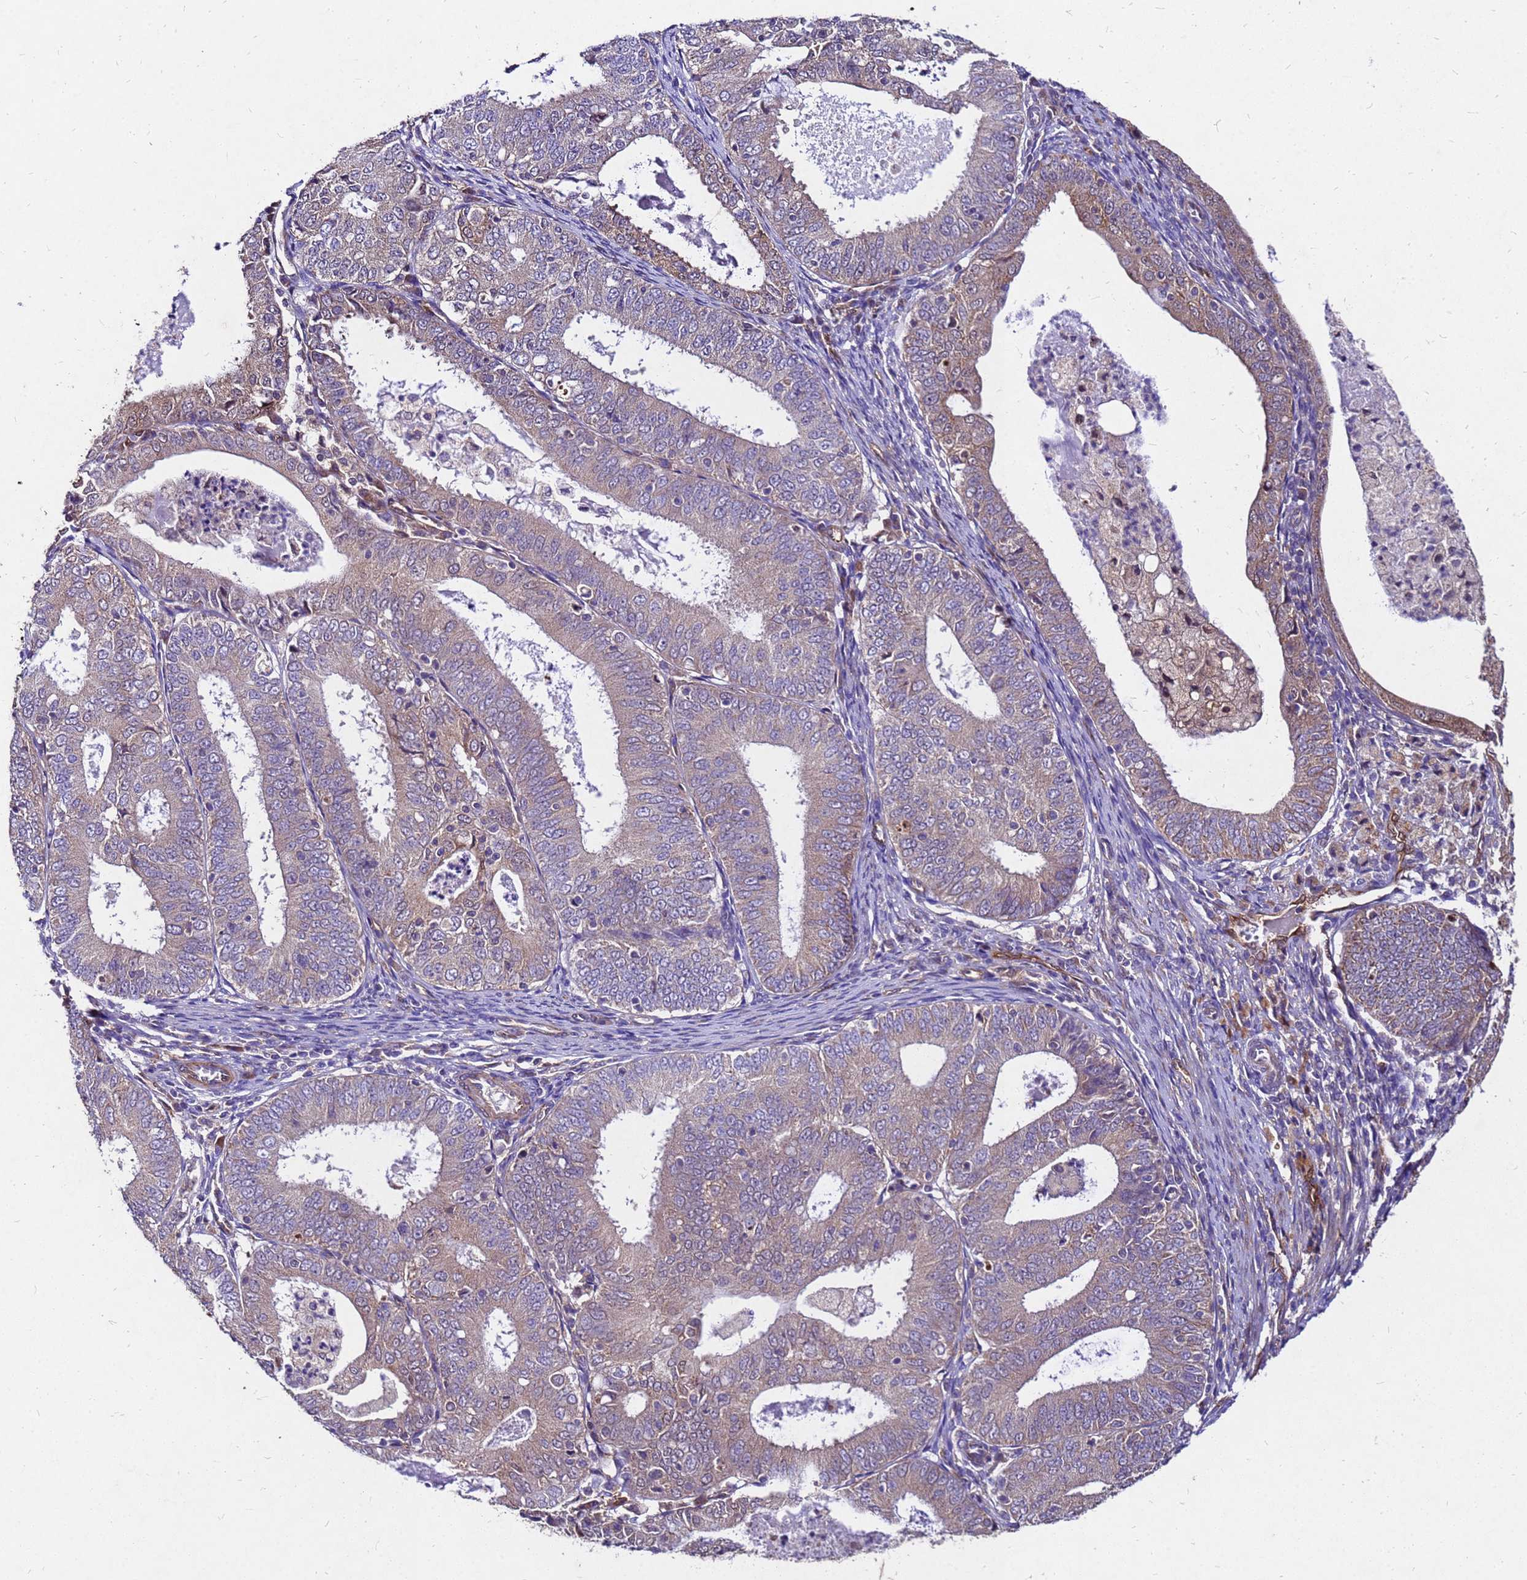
{"staining": {"intensity": "weak", "quantity": "25%-75%", "location": "cytoplasmic/membranous"}, "tissue": "endometrial cancer", "cell_type": "Tumor cells", "image_type": "cancer", "snomed": [{"axis": "morphology", "description": "Adenocarcinoma, NOS"}, {"axis": "topography", "description": "Endometrium"}], "caption": "Immunohistochemical staining of human endometrial adenocarcinoma displays low levels of weak cytoplasmic/membranous positivity in approximately 25%-75% of tumor cells. (Brightfield microscopy of DAB IHC at high magnification).", "gene": "DUSP23", "patient": {"sex": "female", "age": 57}}